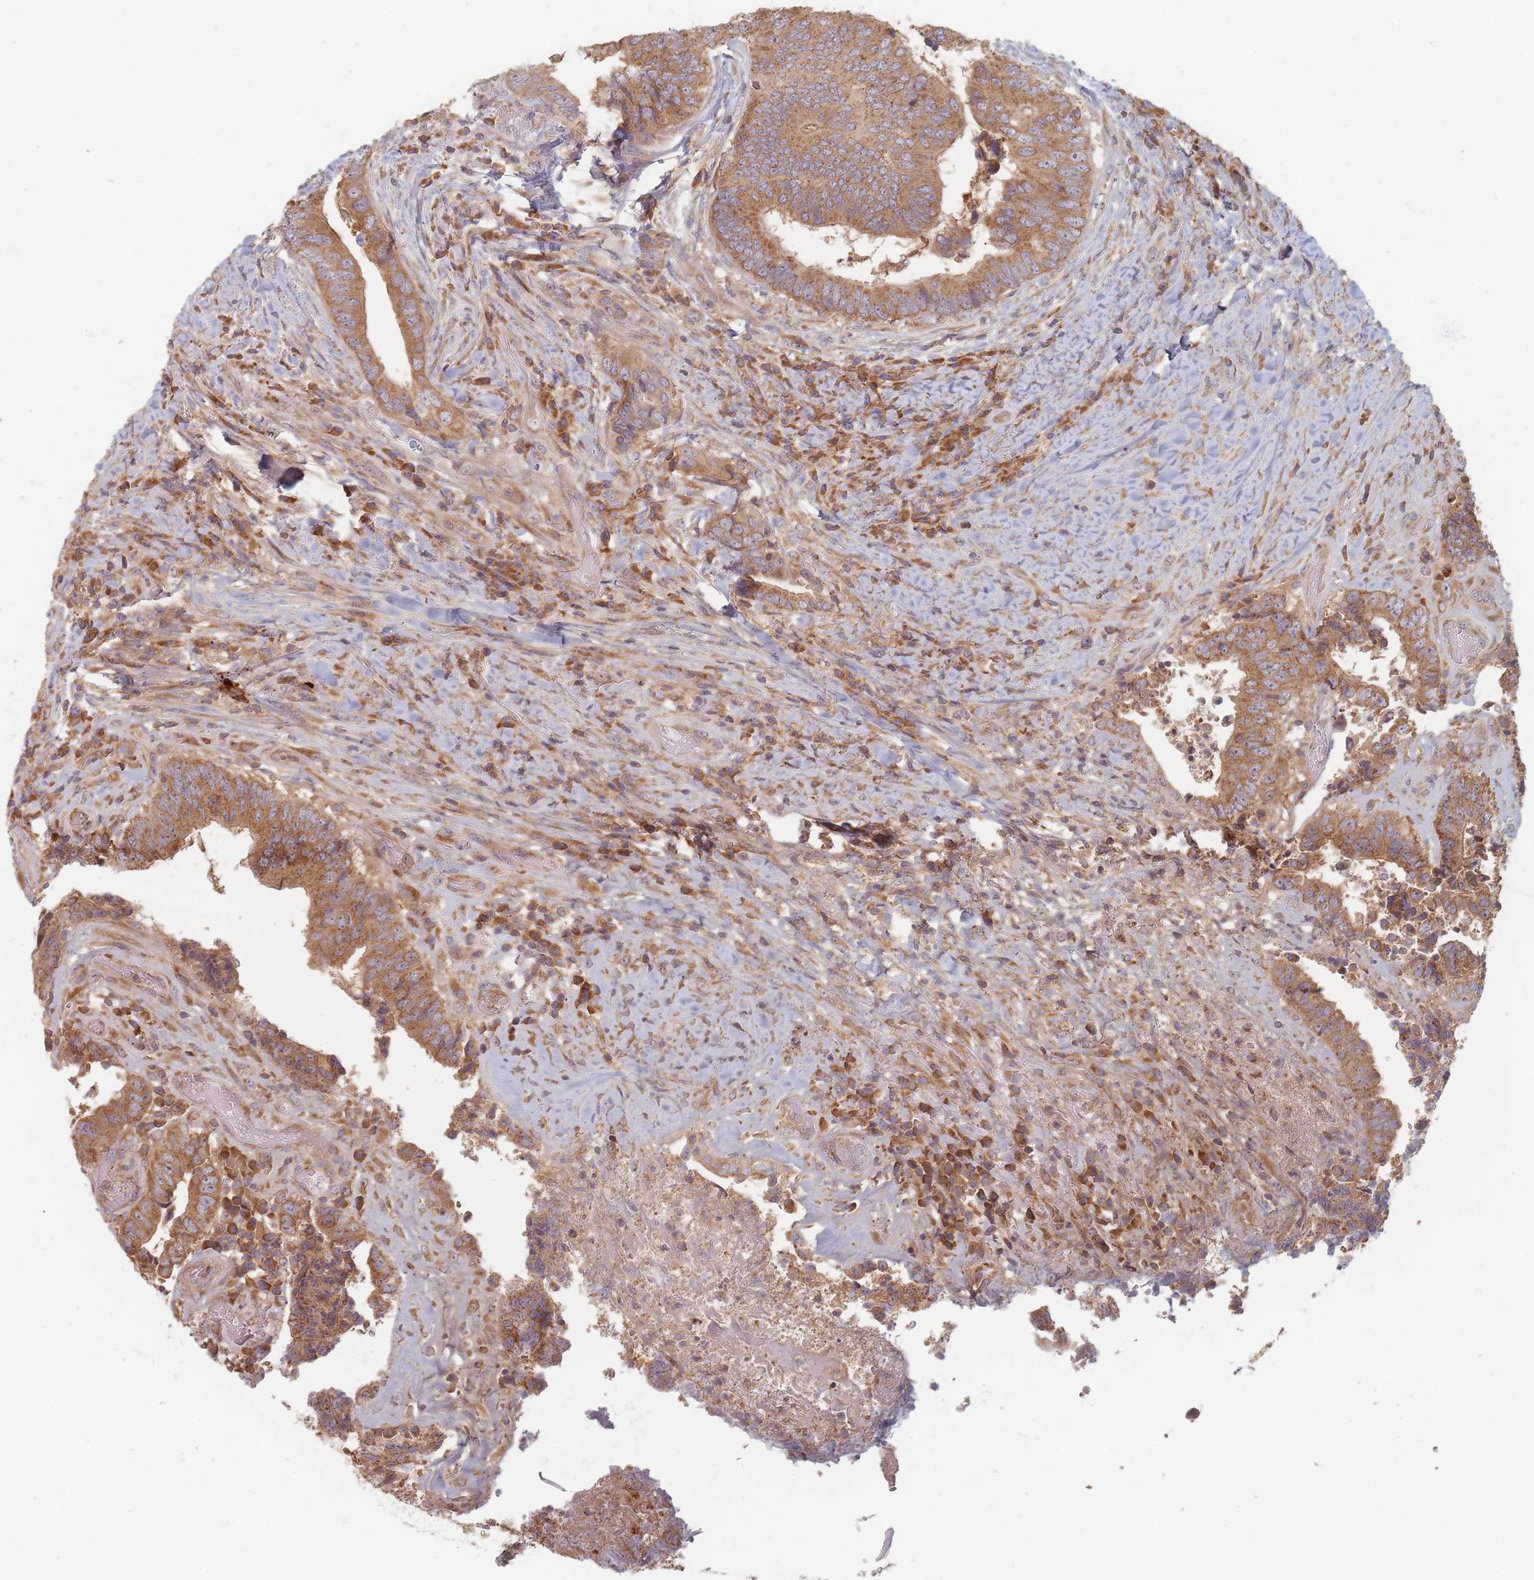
{"staining": {"intensity": "moderate", "quantity": ">75%", "location": "cytoplasmic/membranous"}, "tissue": "colorectal cancer", "cell_type": "Tumor cells", "image_type": "cancer", "snomed": [{"axis": "morphology", "description": "Adenocarcinoma, NOS"}, {"axis": "topography", "description": "Rectum"}], "caption": "IHC image of neoplastic tissue: adenocarcinoma (colorectal) stained using immunohistochemistry demonstrates medium levels of moderate protein expression localized specifically in the cytoplasmic/membranous of tumor cells, appearing as a cytoplasmic/membranous brown color.", "gene": "SLC35F3", "patient": {"sex": "male", "age": 72}}